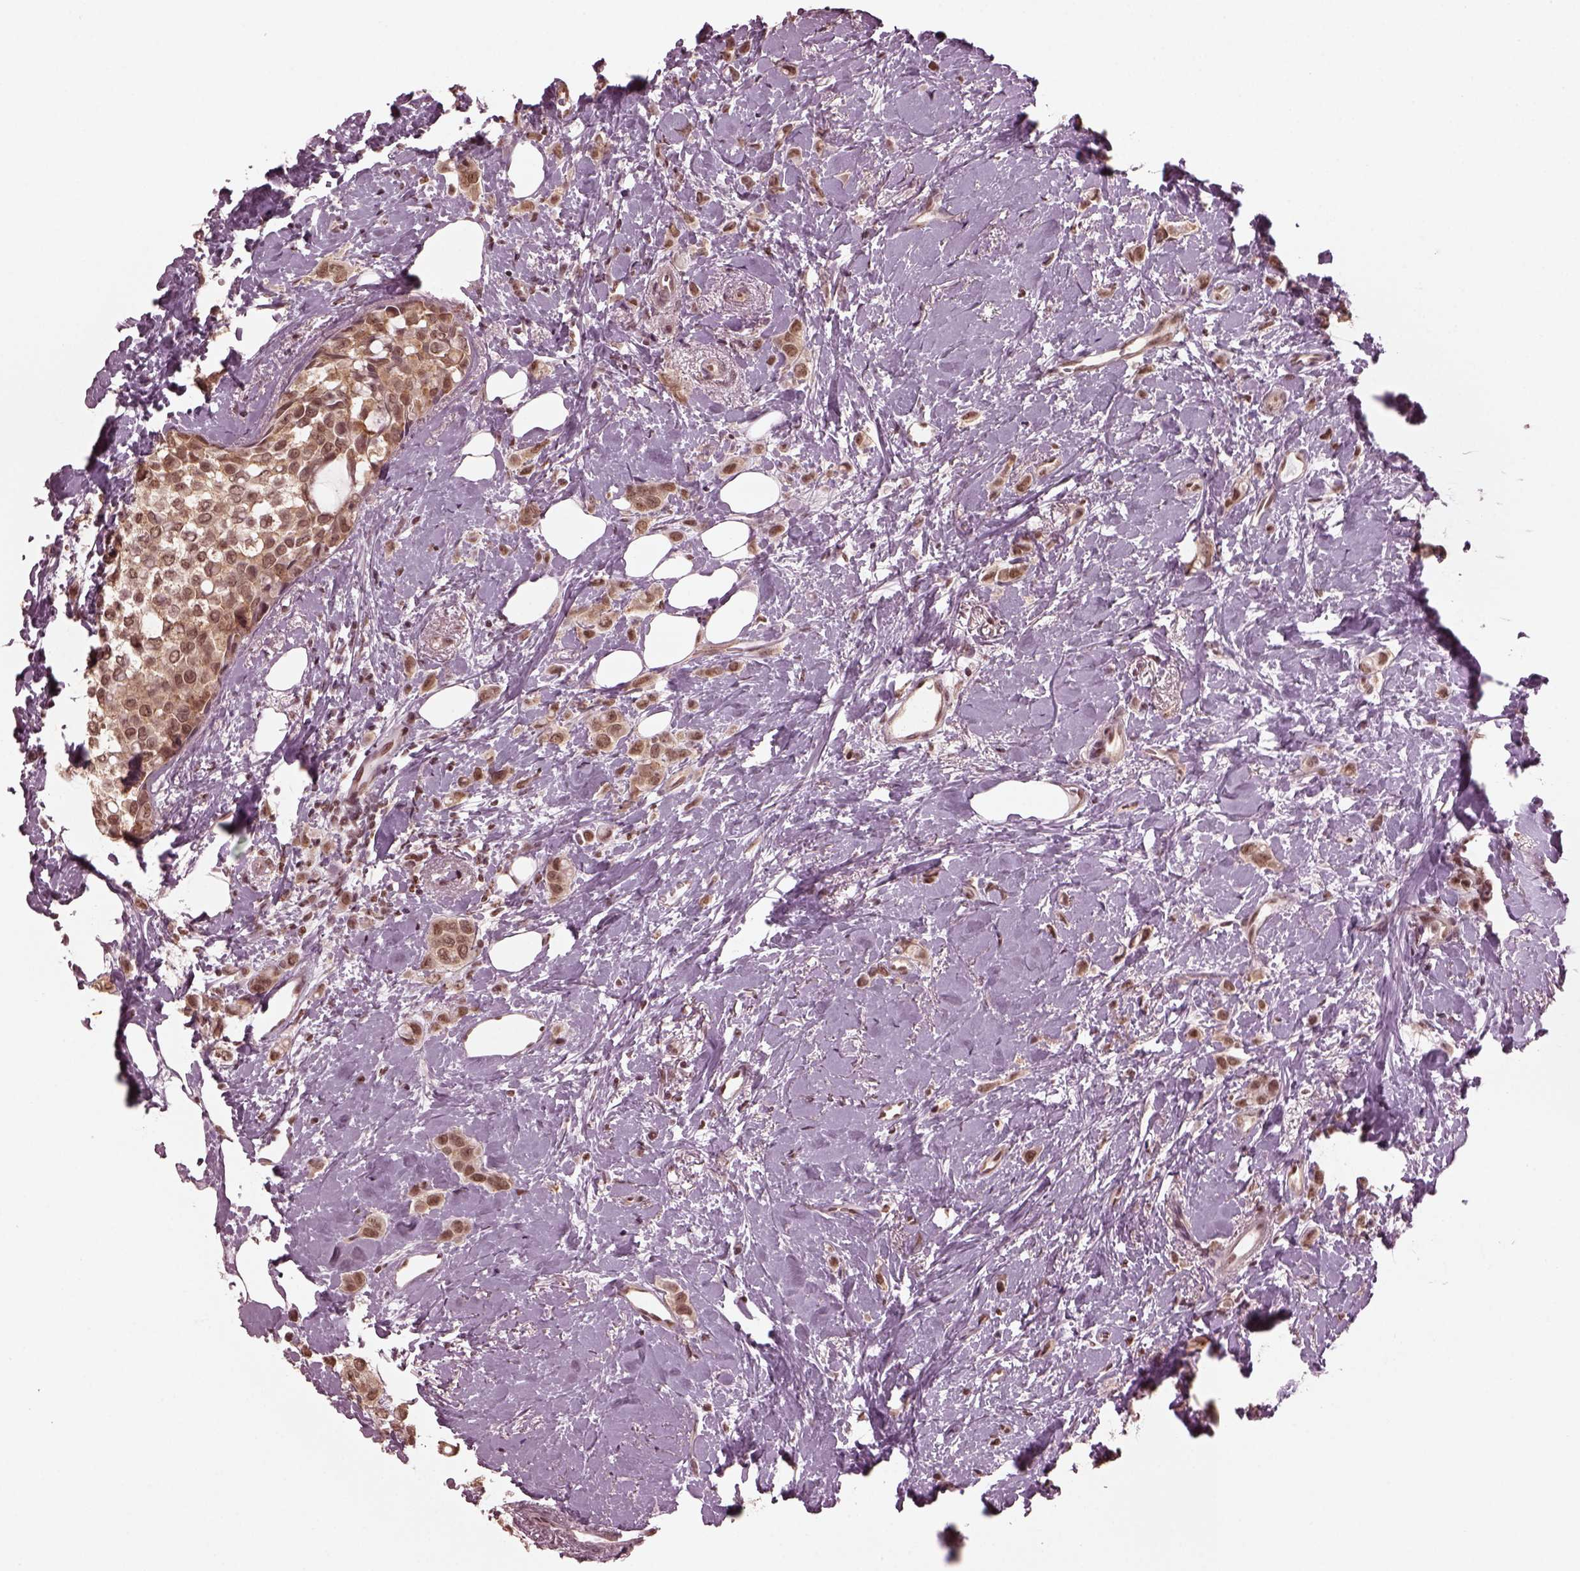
{"staining": {"intensity": "moderate", "quantity": ">75%", "location": "nuclear"}, "tissue": "breast cancer", "cell_type": "Tumor cells", "image_type": "cancer", "snomed": [{"axis": "morphology", "description": "Lobular carcinoma"}, {"axis": "topography", "description": "Breast"}], "caption": "Breast lobular carcinoma was stained to show a protein in brown. There is medium levels of moderate nuclear staining in about >75% of tumor cells.", "gene": "RUVBL2", "patient": {"sex": "female", "age": 66}}